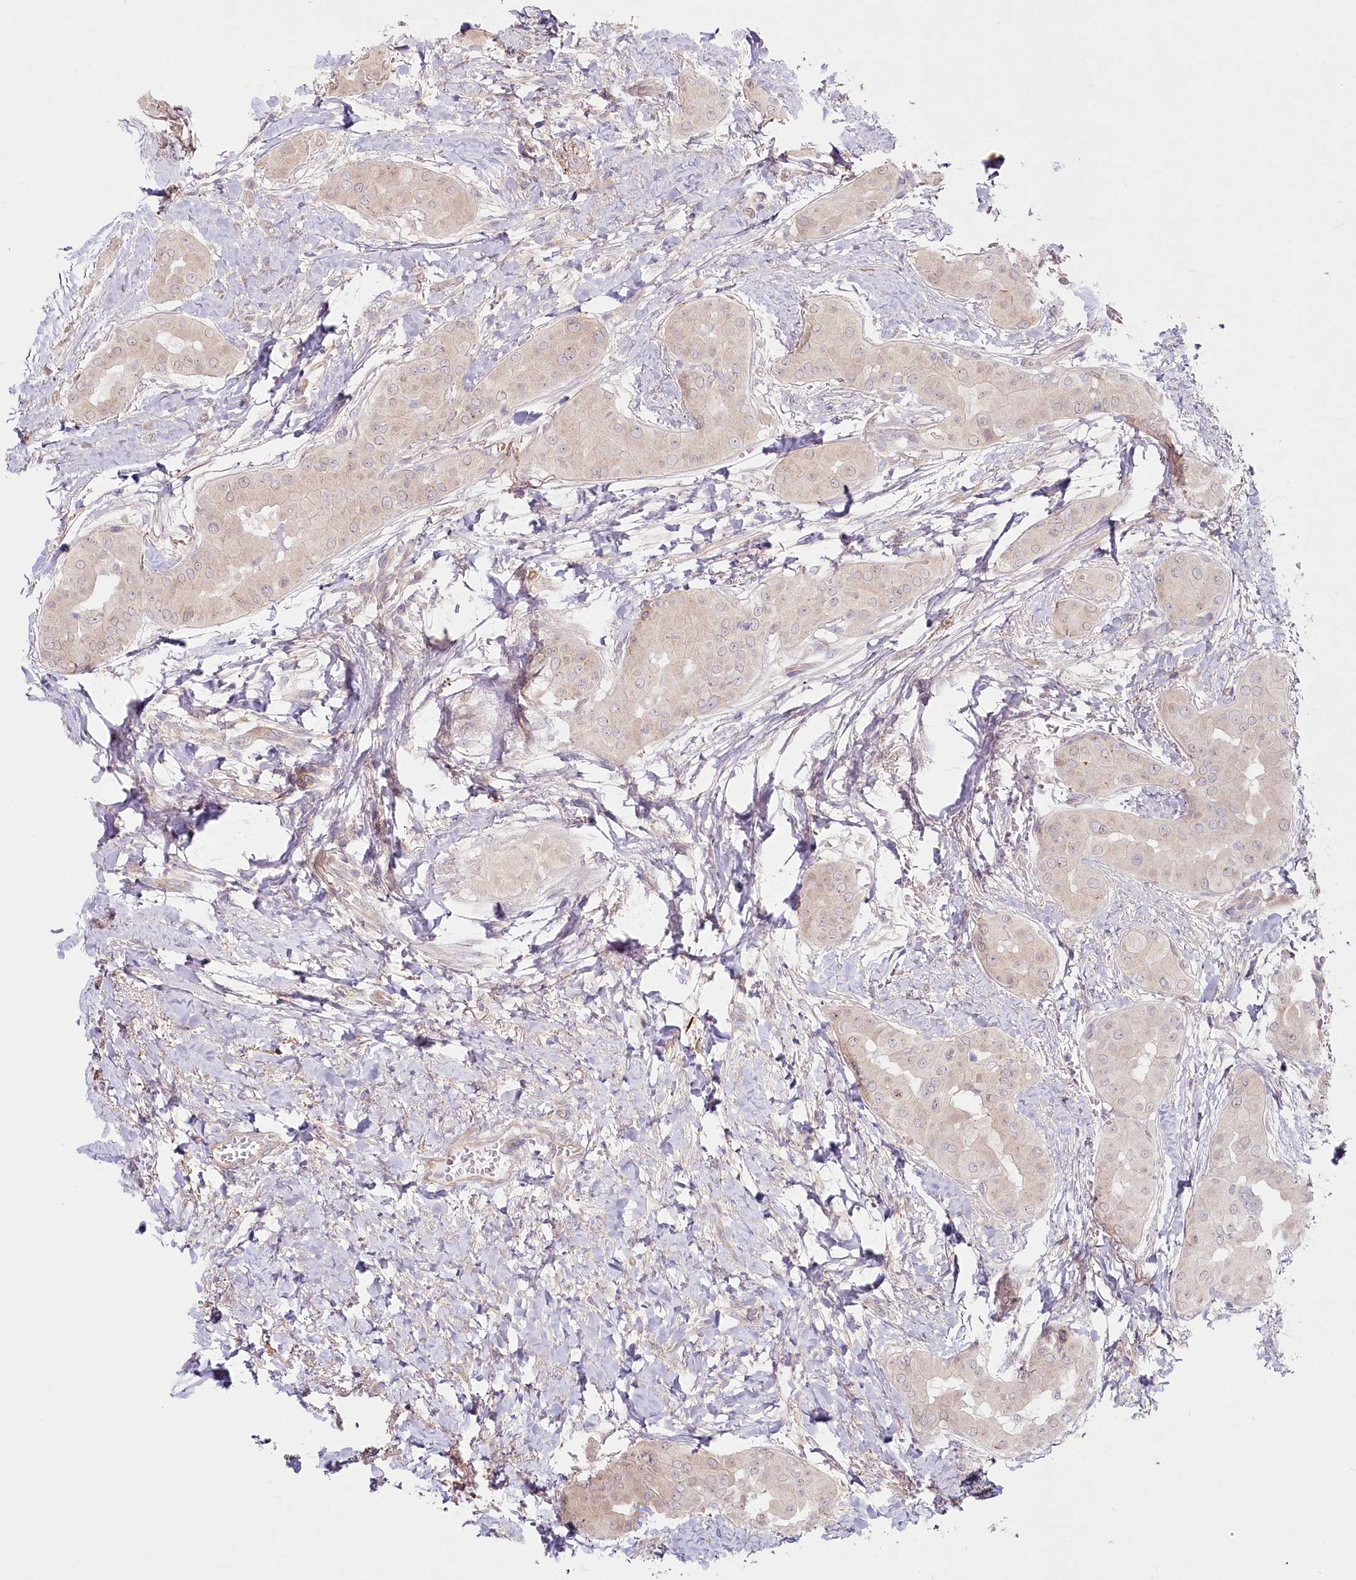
{"staining": {"intensity": "weak", "quantity": "<25%", "location": "cytoplasmic/membranous"}, "tissue": "thyroid cancer", "cell_type": "Tumor cells", "image_type": "cancer", "snomed": [{"axis": "morphology", "description": "Papillary adenocarcinoma, NOS"}, {"axis": "topography", "description": "Thyroid gland"}], "caption": "The histopathology image shows no significant staining in tumor cells of papillary adenocarcinoma (thyroid).", "gene": "SPINK13", "patient": {"sex": "male", "age": 33}}